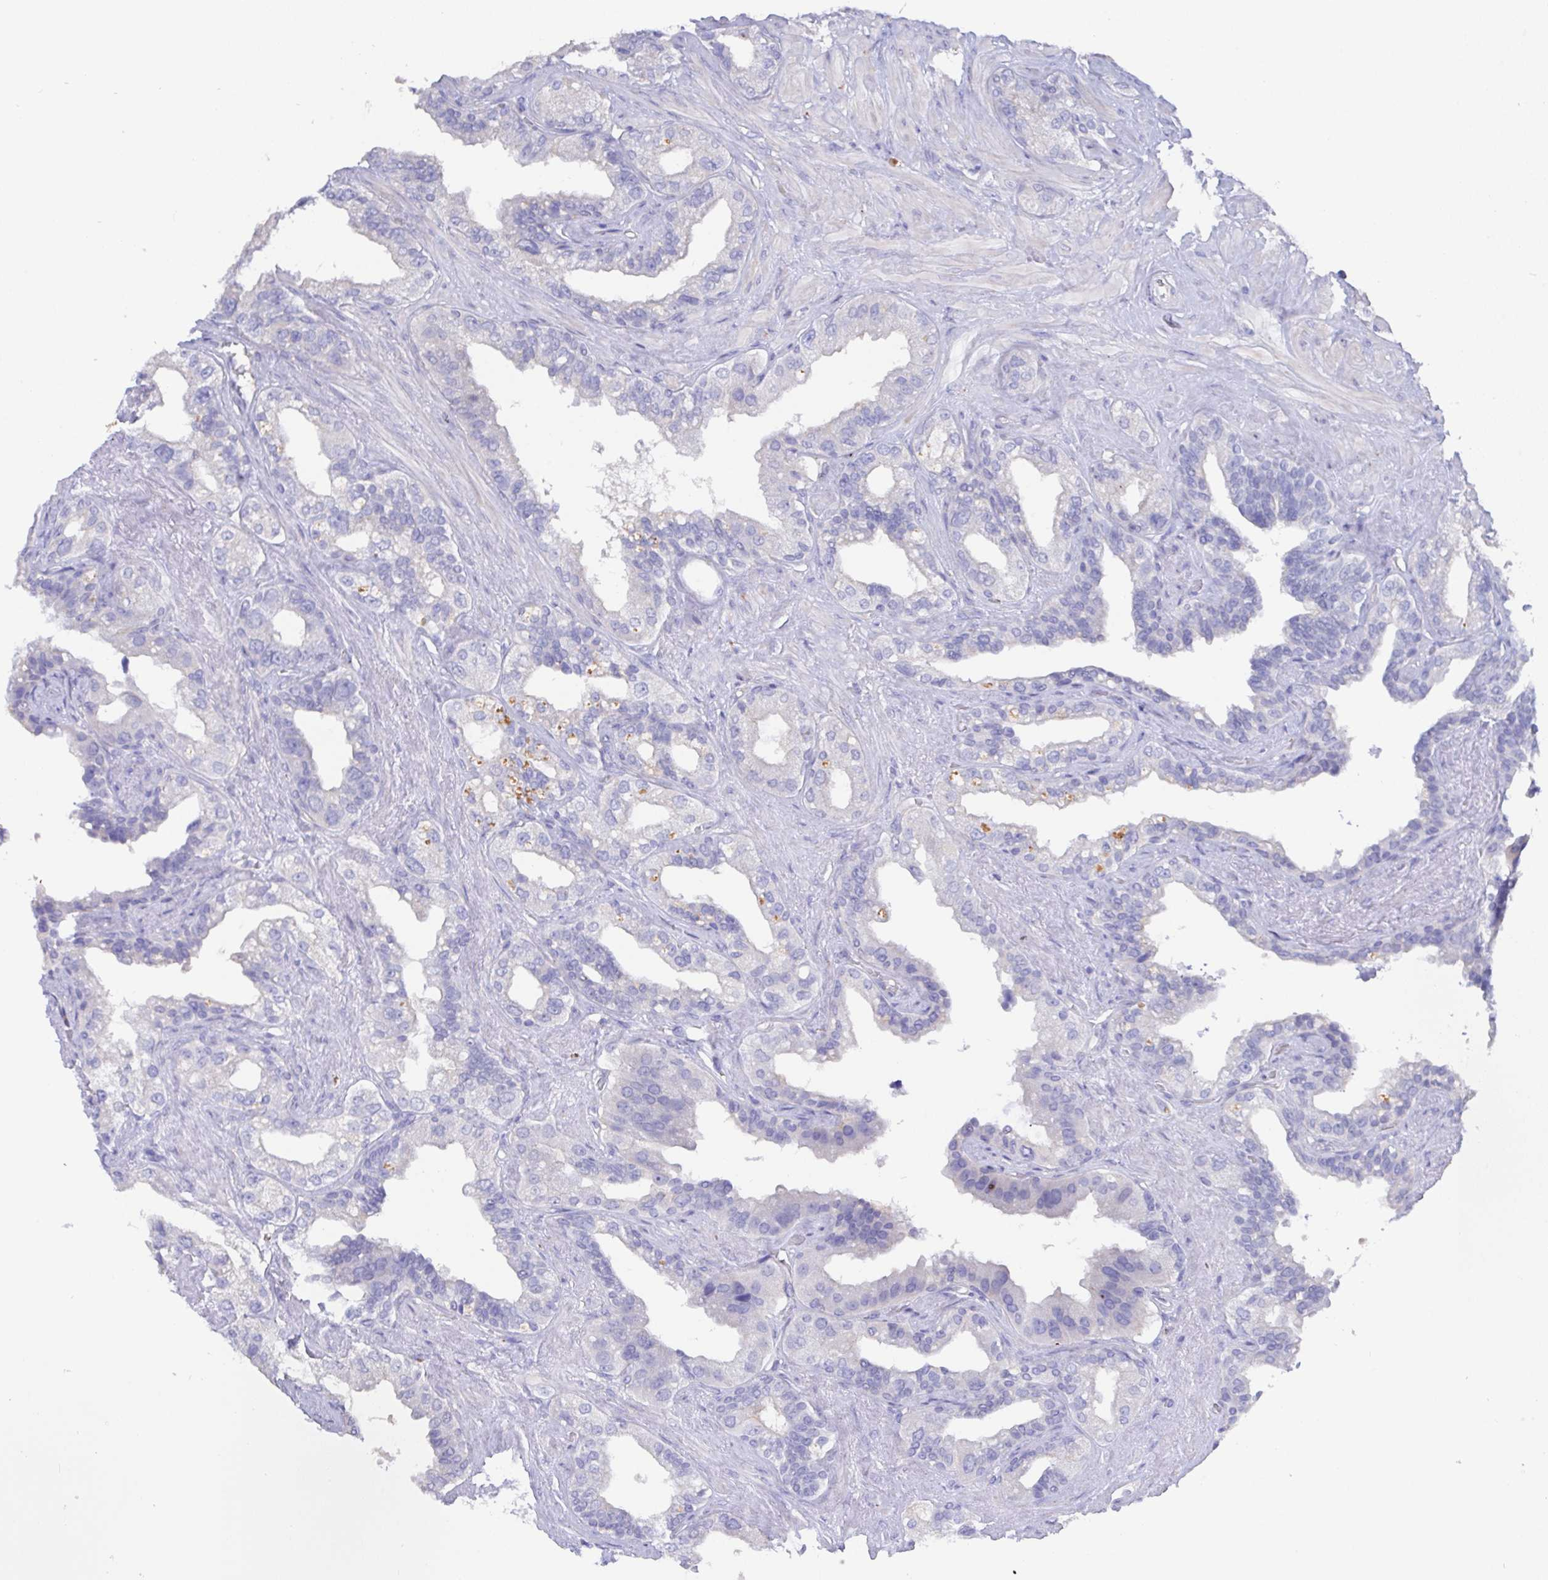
{"staining": {"intensity": "negative", "quantity": "none", "location": "none"}, "tissue": "seminal vesicle", "cell_type": "Glandular cells", "image_type": "normal", "snomed": [{"axis": "morphology", "description": "Normal tissue, NOS"}, {"axis": "topography", "description": "Seminal veicle"}, {"axis": "topography", "description": "Peripheral nerve tissue"}], "caption": "The photomicrograph demonstrates no significant expression in glandular cells of seminal vesicle. (DAB (3,3'-diaminobenzidine) IHC visualized using brightfield microscopy, high magnification).", "gene": "PRG3", "patient": {"sex": "male", "age": 76}}